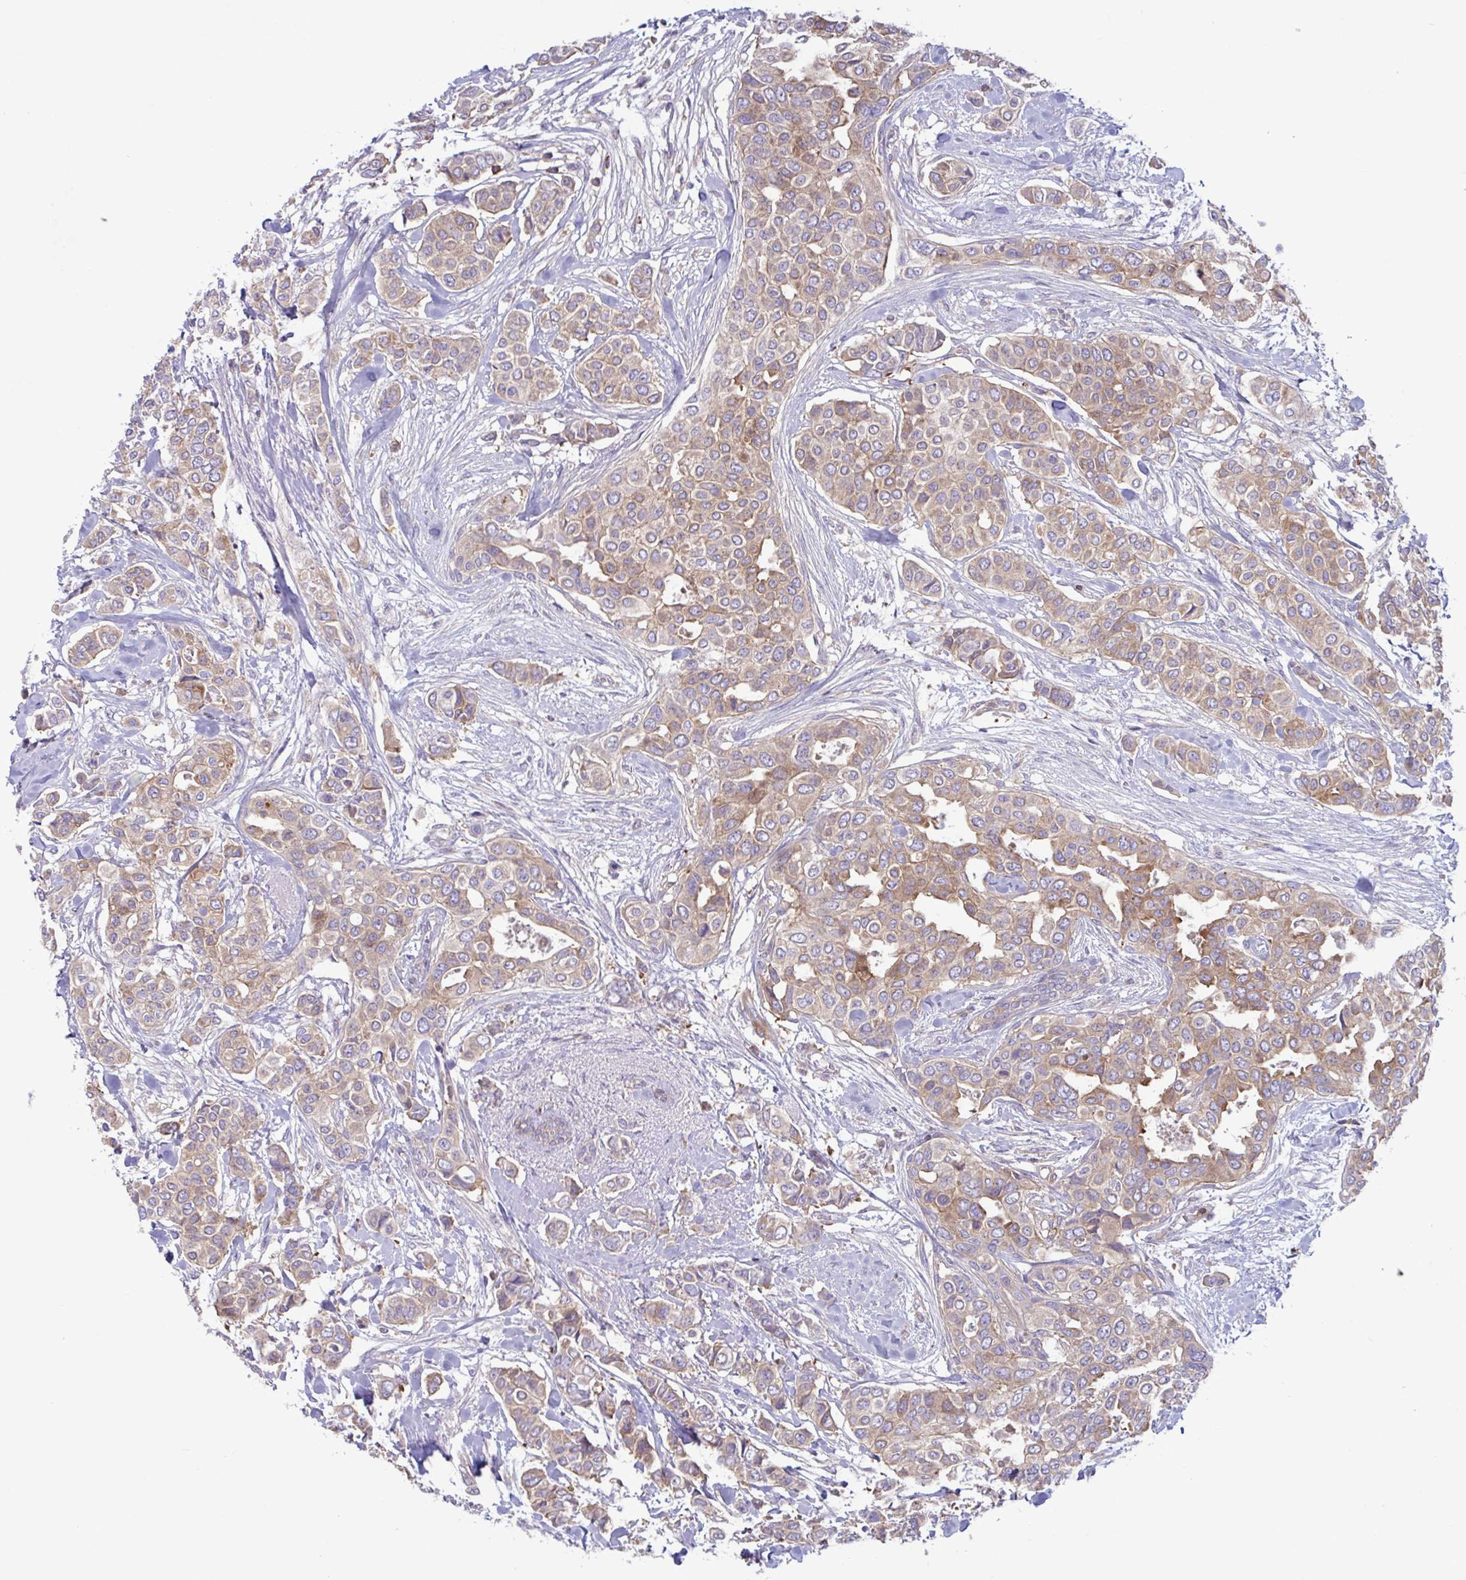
{"staining": {"intensity": "moderate", "quantity": ">75%", "location": "cytoplasmic/membranous"}, "tissue": "breast cancer", "cell_type": "Tumor cells", "image_type": "cancer", "snomed": [{"axis": "morphology", "description": "Lobular carcinoma"}, {"axis": "topography", "description": "Breast"}], "caption": "Protein staining of lobular carcinoma (breast) tissue demonstrates moderate cytoplasmic/membranous positivity in about >75% of tumor cells.", "gene": "TSC22D3", "patient": {"sex": "female", "age": 51}}